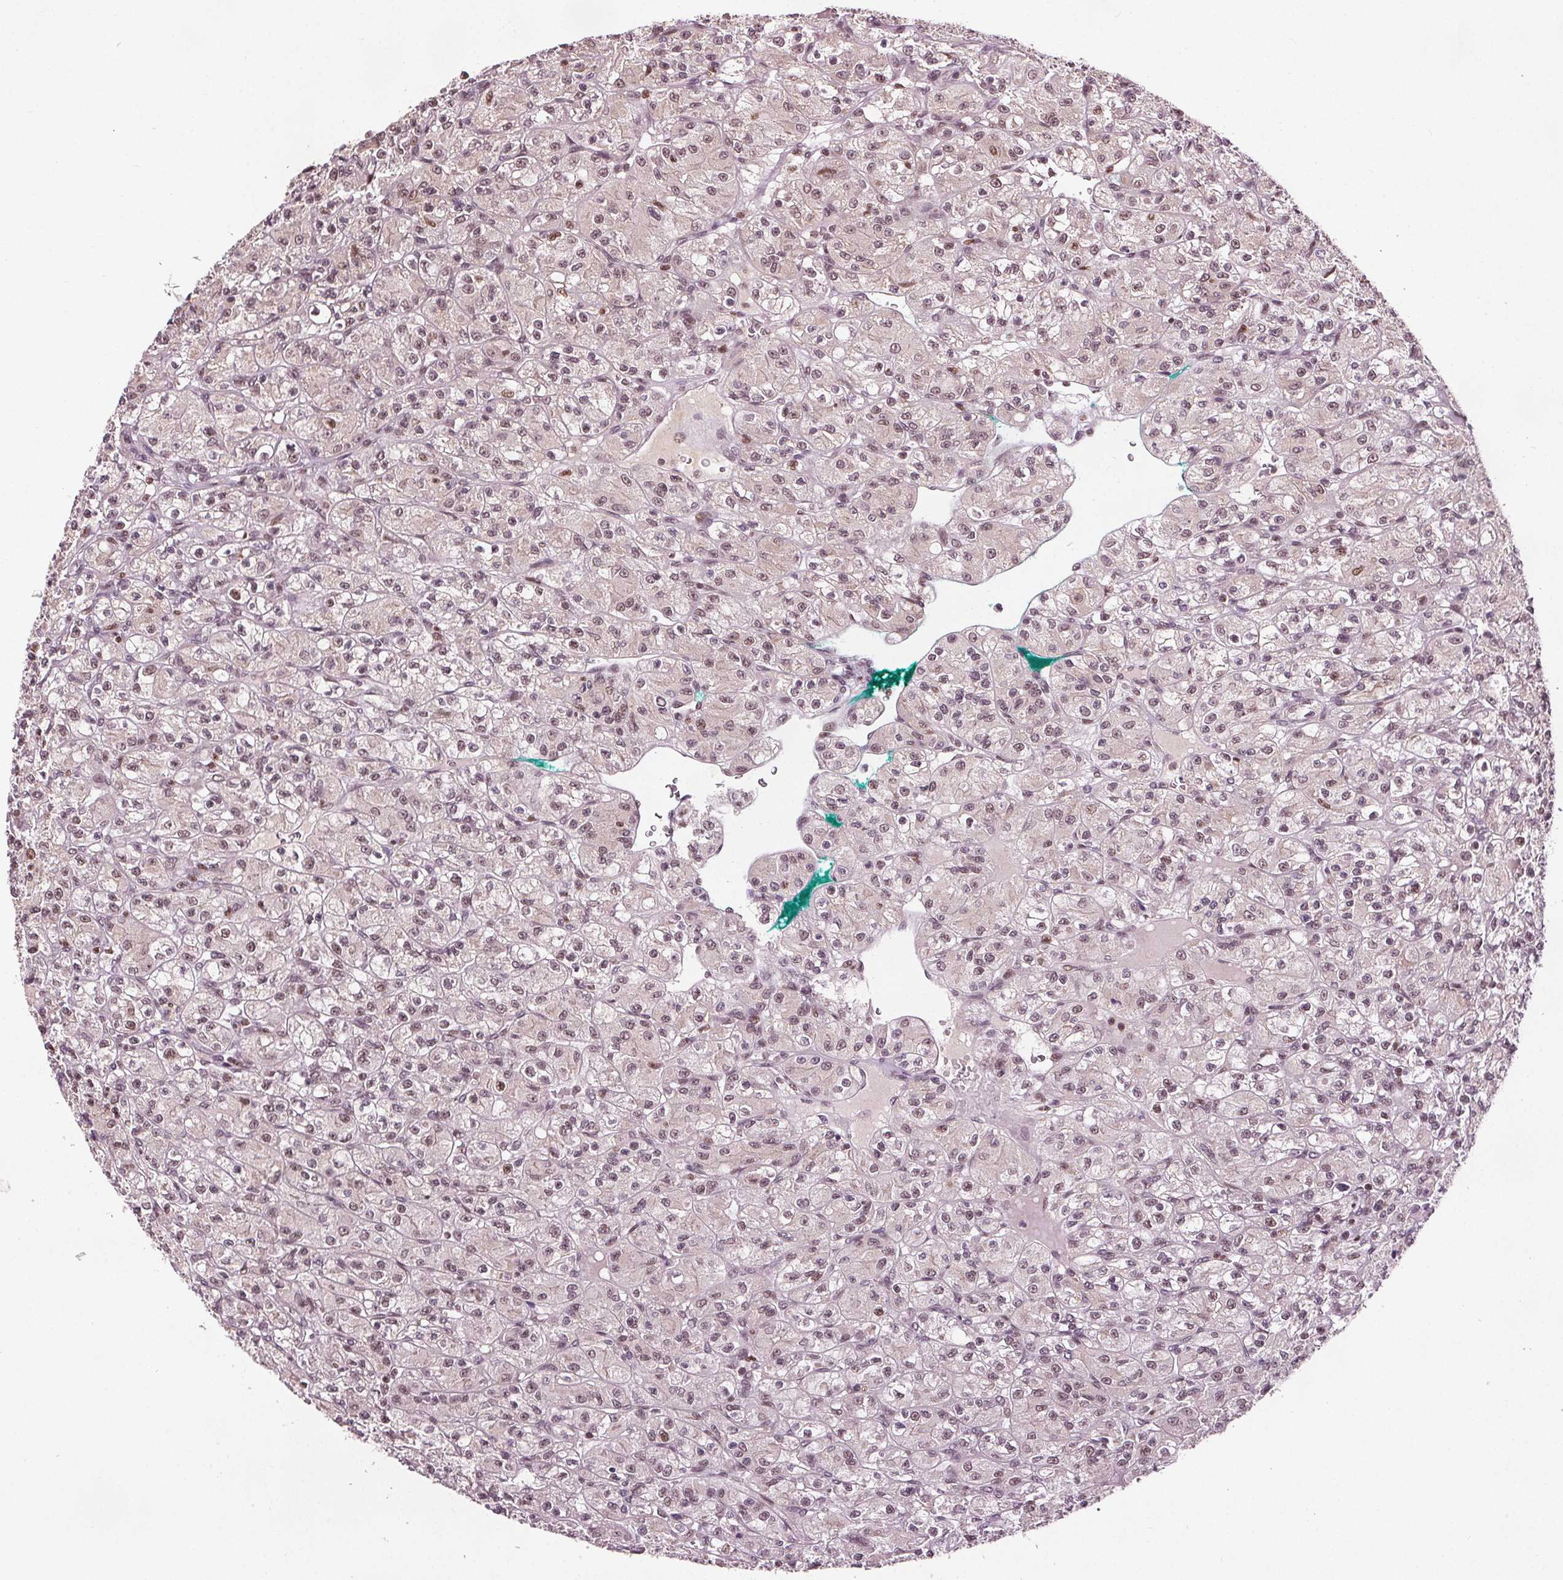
{"staining": {"intensity": "weak", "quantity": "25%-75%", "location": "nuclear"}, "tissue": "renal cancer", "cell_type": "Tumor cells", "image_type": "cancer", "snomed": [{"axis": "morphology", "description": "Adenocarcinoma, NOS"}, {"axis": "topography", "description": "Kidney"}], "caption": "Immunohistochemical staining of human renal cancer (adenocarcinoma) reveals low levels of weak nuclear protein staining in about 25%-75% of tumor cells.", "gene": "DDX11", "patient": {"sex": "female", "age": 70}}